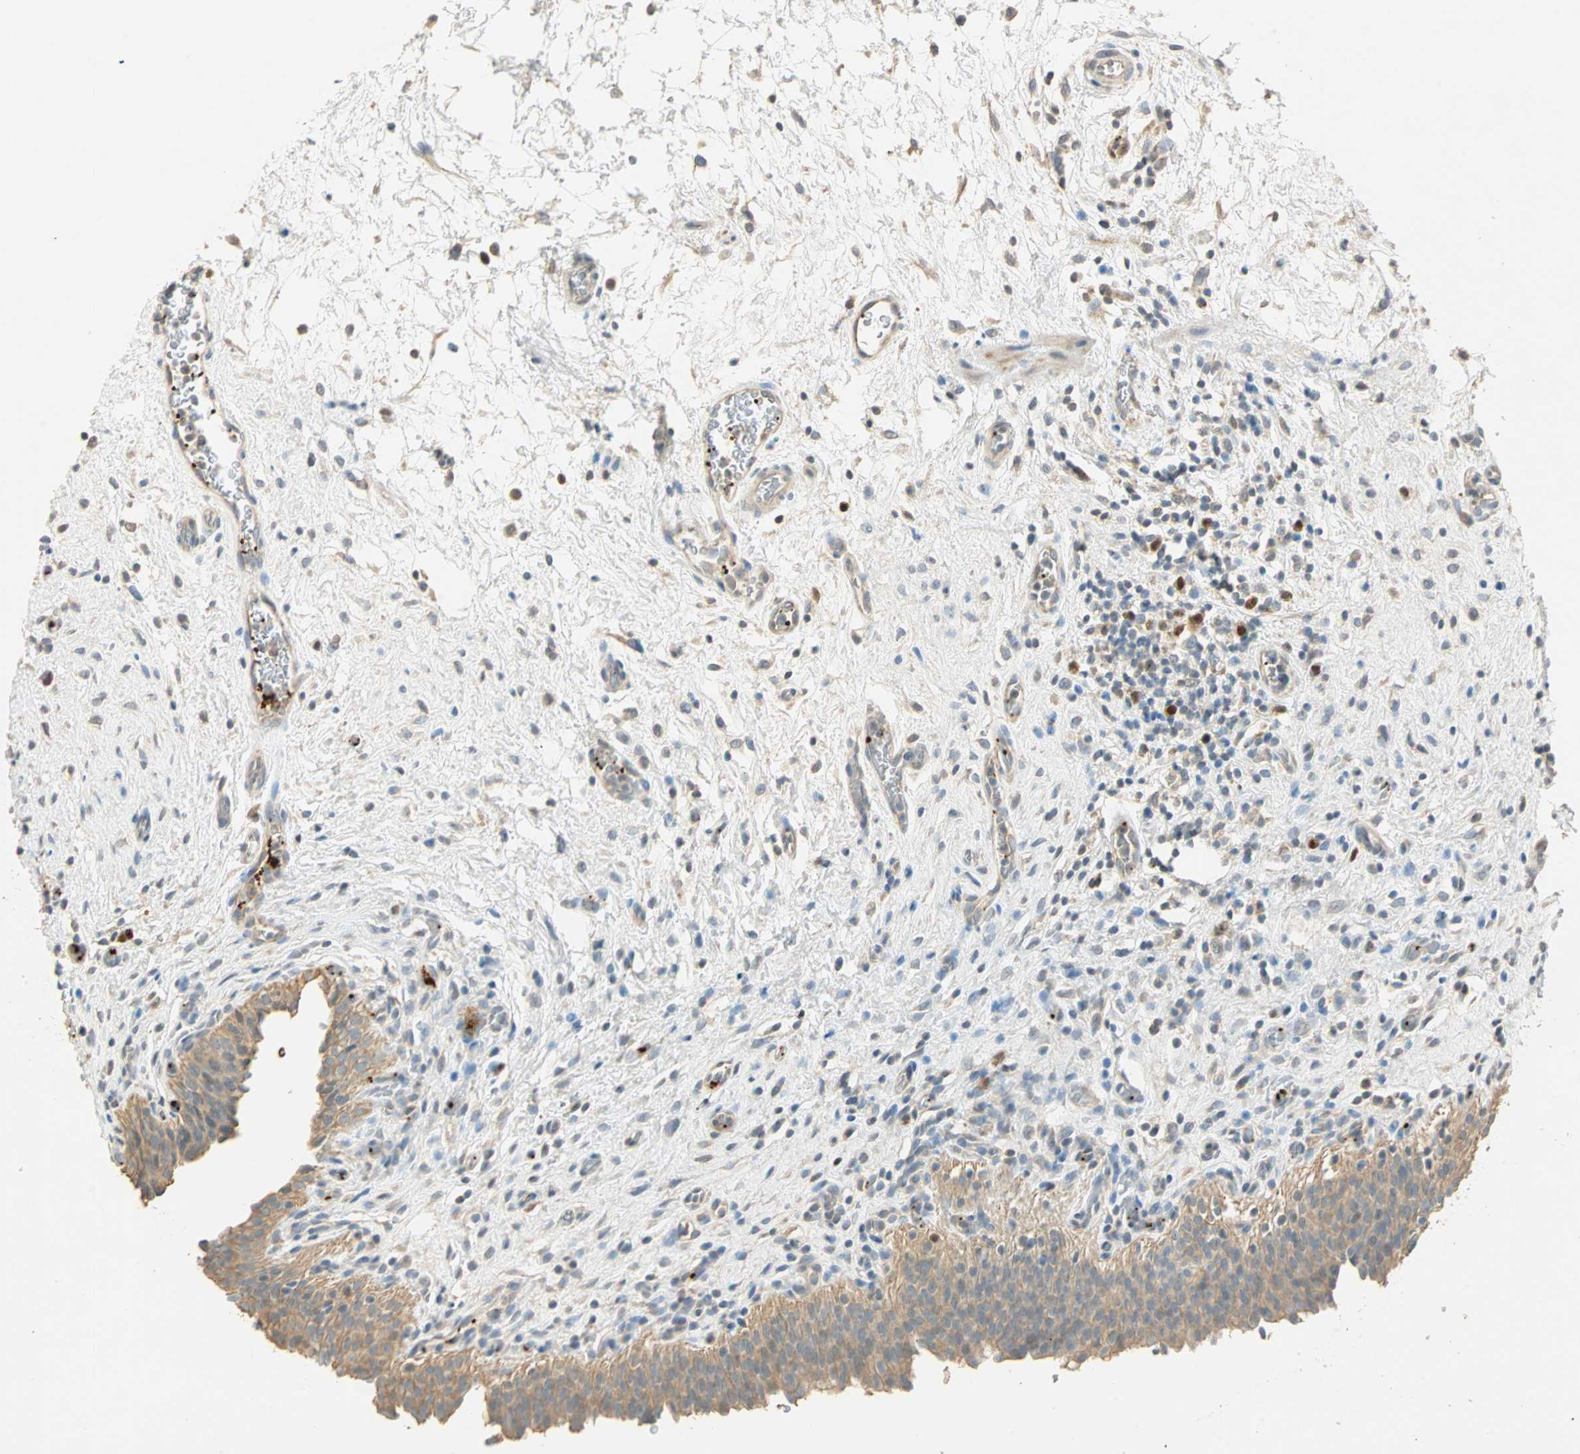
{"staining": {"intensity": "weak", "quantity": ">75%", "location": "cytoplasmic/membranous"}, "tissue": "urinary bladder", "cell_type": "Urothelial cells", "image_type": "normal", "snomed": [{"axis": "morphology", "description": "Normal tissue, NOS"}, {"axis": "topography", "description": "Urinary bladder"}], "caption": "Urinary bladder stained with DAB IHC exhibits low levels of weak cytoplasmic/membranous expression in approximately >75% of urothelial cells.", "gene": "RAD18", "patient": {"sex": "male", "age": 51}}